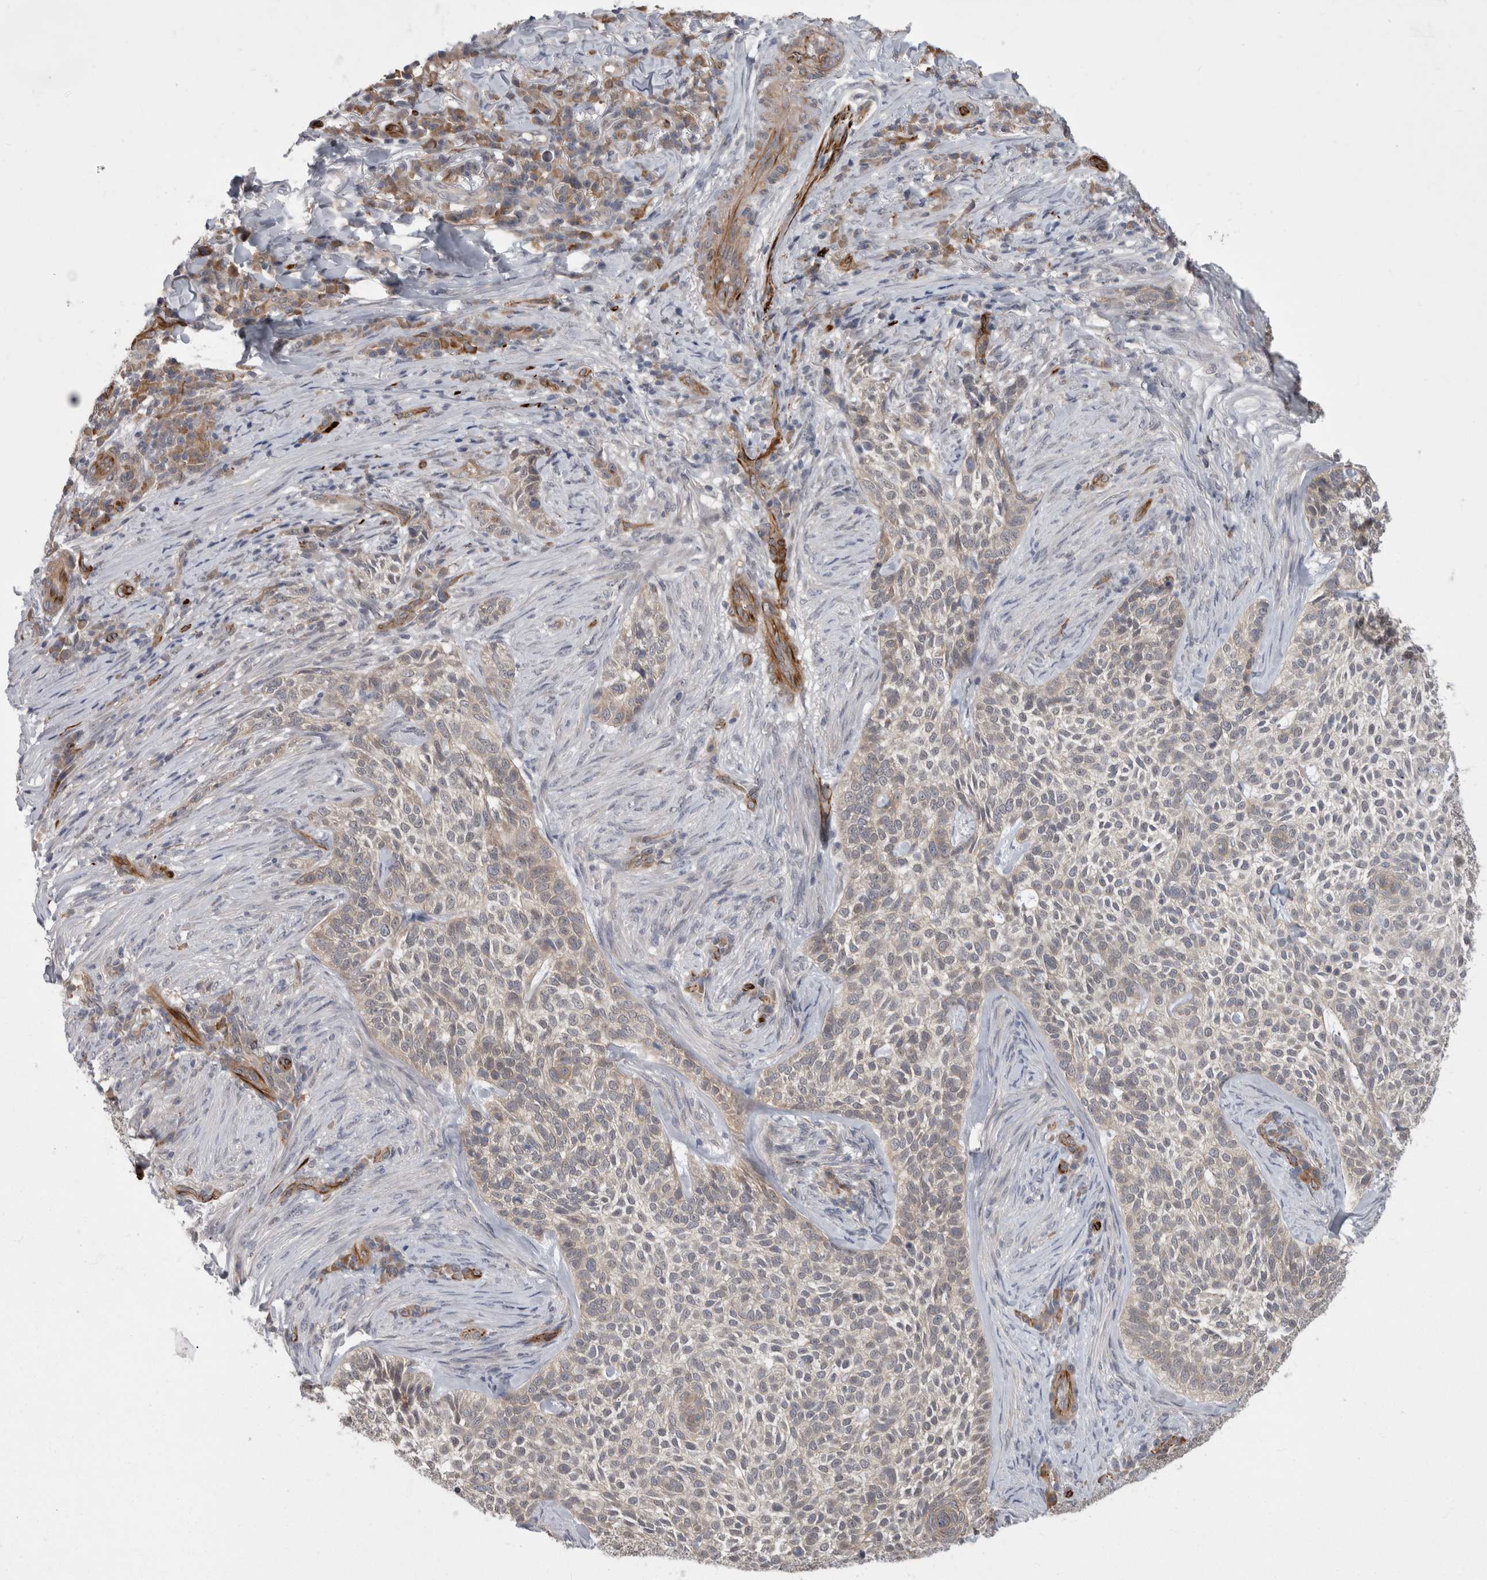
{"staining": {"intensity": "weak", "quantity": "25%-75%", "location": "cytoplasmic/membranous"}, "tissue": "skin cancer", "cell_type": "Tumor cells", "image_type": "cancer", "snomed": [{"axis": "morphology", "description": "Basal cell carcinoma"}, {"axis": "topography", "description": "Skin"}], "caption": "A photomicrograph of human skin cancer stained for a protein reveals weak cytoplasmic/membranous brown staining in tumor cells. The staining was performed using DAB, with brown indicating positive protein expression. Nuclei are stained blue with hematoxylin.", "gene": "FAM83H", "patient": {"sex": "female", "age": 64}}